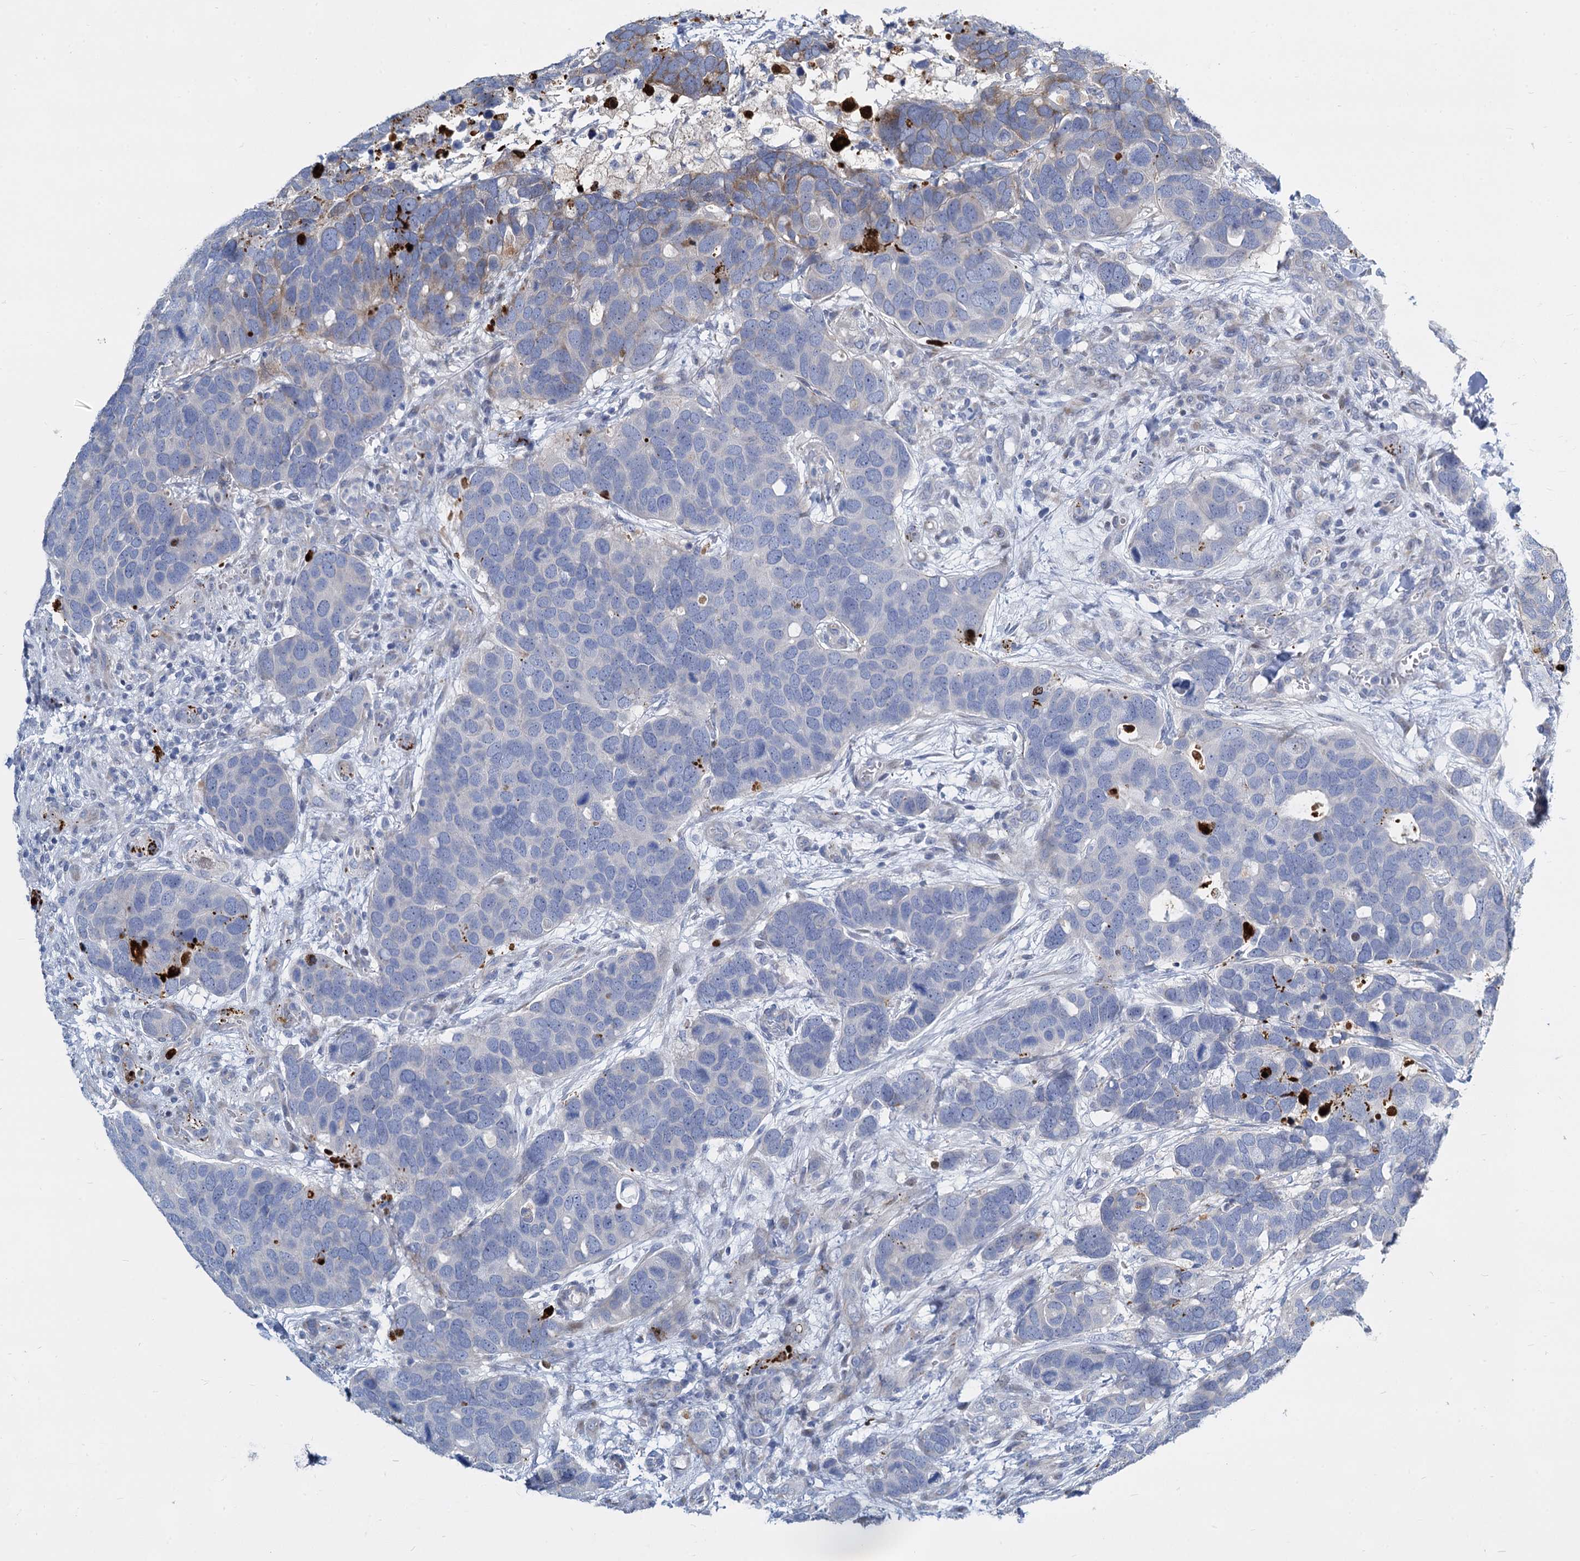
{"staining": {"intensity": "negative", "quantity": "none", "location": "none"}, "tissue": "breast cancer", "cell_type": "Tumor cells", "image_type": "cancer", "snomed": [{"axis": "morphology", "description": "Duct carcinoma"}, {"axis": "topography", "description": "Breast"}], "caption": "A histopathology image of human breast cancer is negative for staining in tumor cells.", "gene": "TRIM77", "patient": {"sex": "female", "age": 83}}